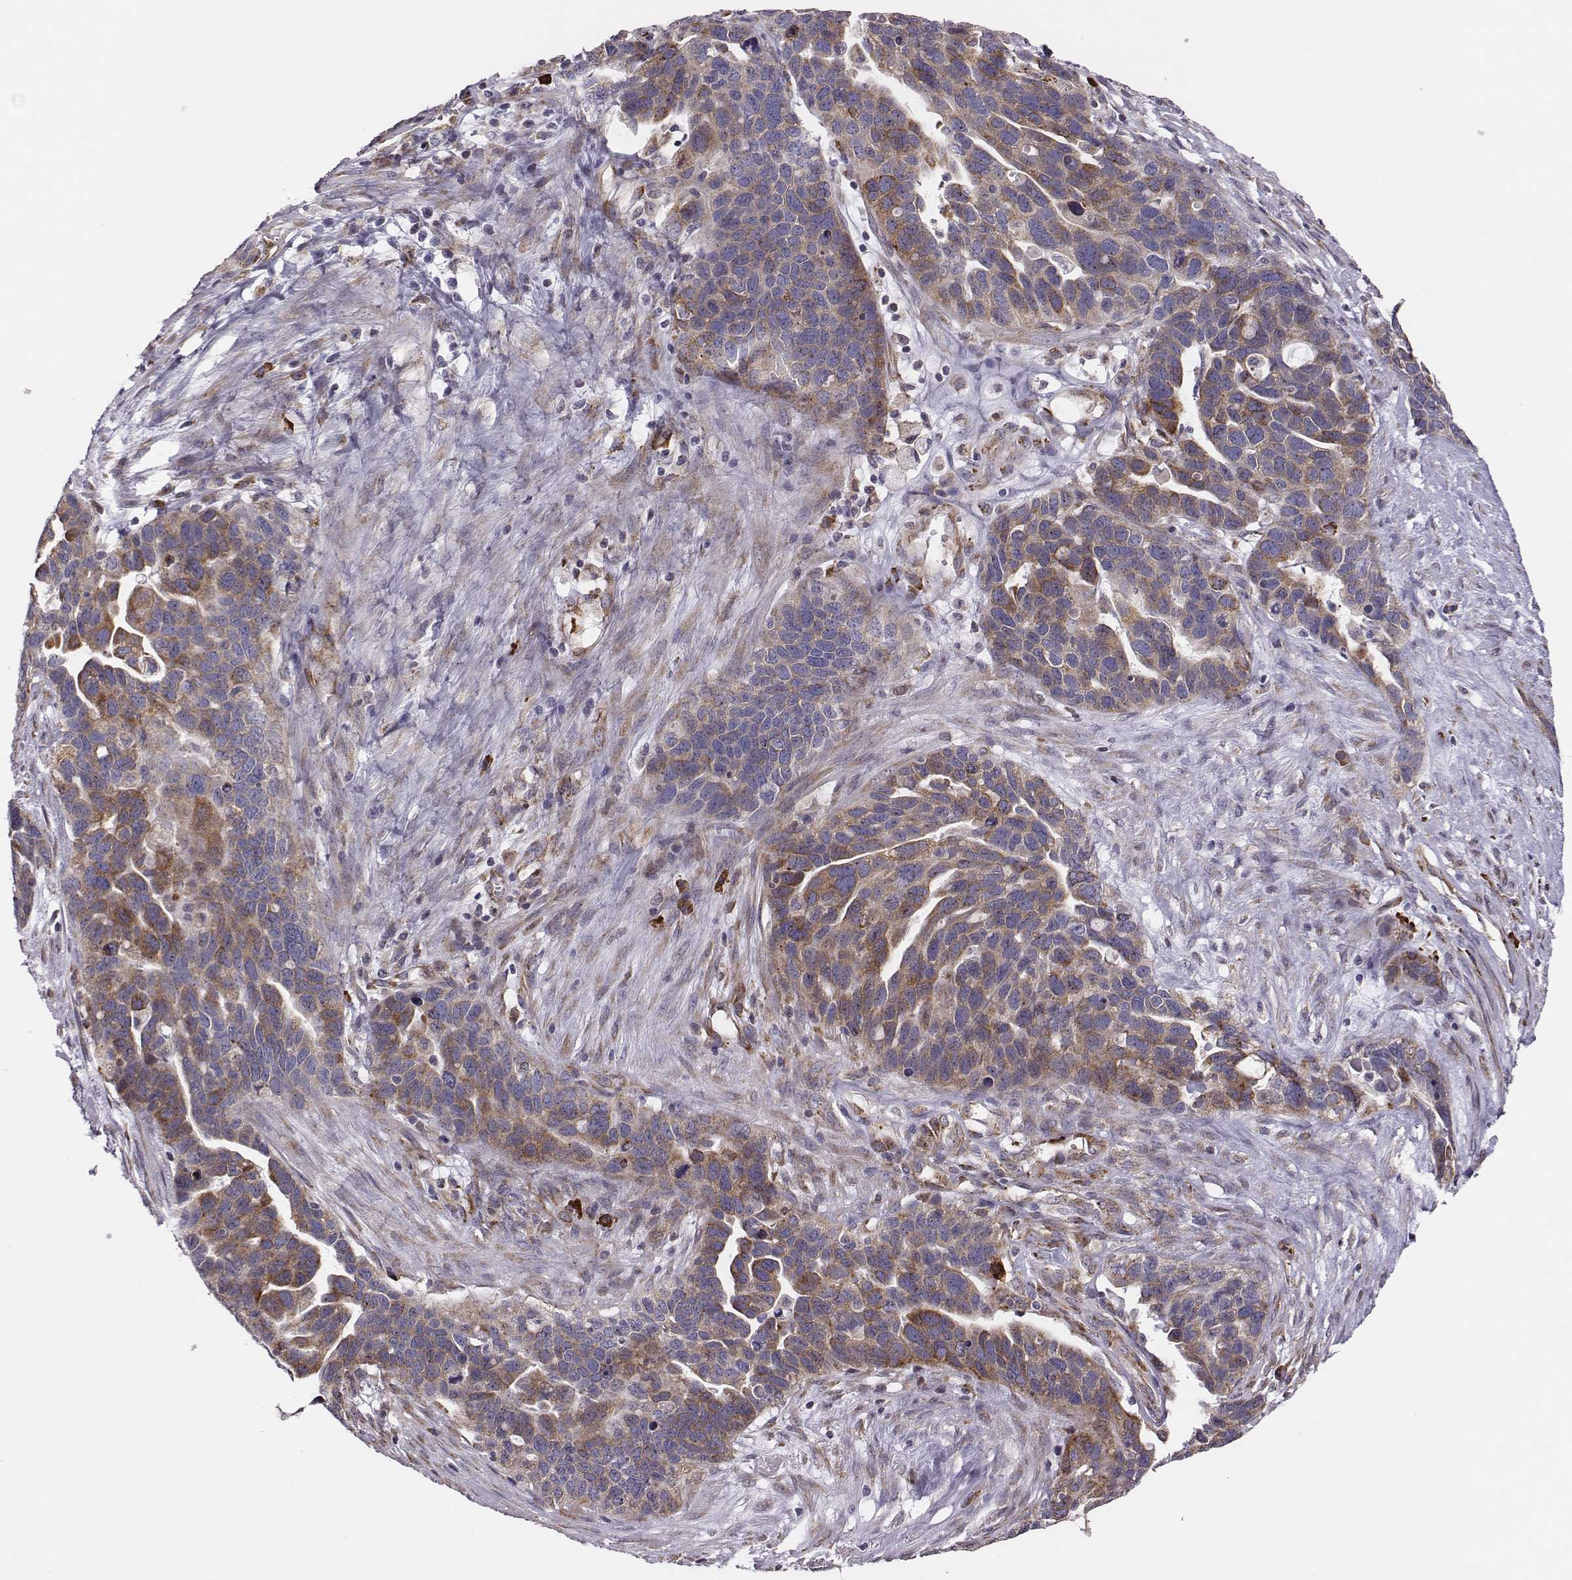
{"staining": {"intensity": "moderate", "quantity": ">75%", "location": "cytoplasmic/membranous"}, "tissue": "ovarian cancer", "cell_type": "Tumor cells", "image_type": "cancer", "snomed": [{"axis": "morphology", "description": "Cystadenocarcinoma, serous, NOS"}, {"axis": "topography", "description": "Ovary"}], "caption": "Immunohistochemistry (IHC) image of human ovarian cancer (serous cystadenocarcinoma) stained for a protein (brown), which shows medium levels of moderate cytoplasmic/membranous positivity in about >75% of tumor cells.", "gene": "SELENOI", "patient": {"sex": "female", "age": 54}}